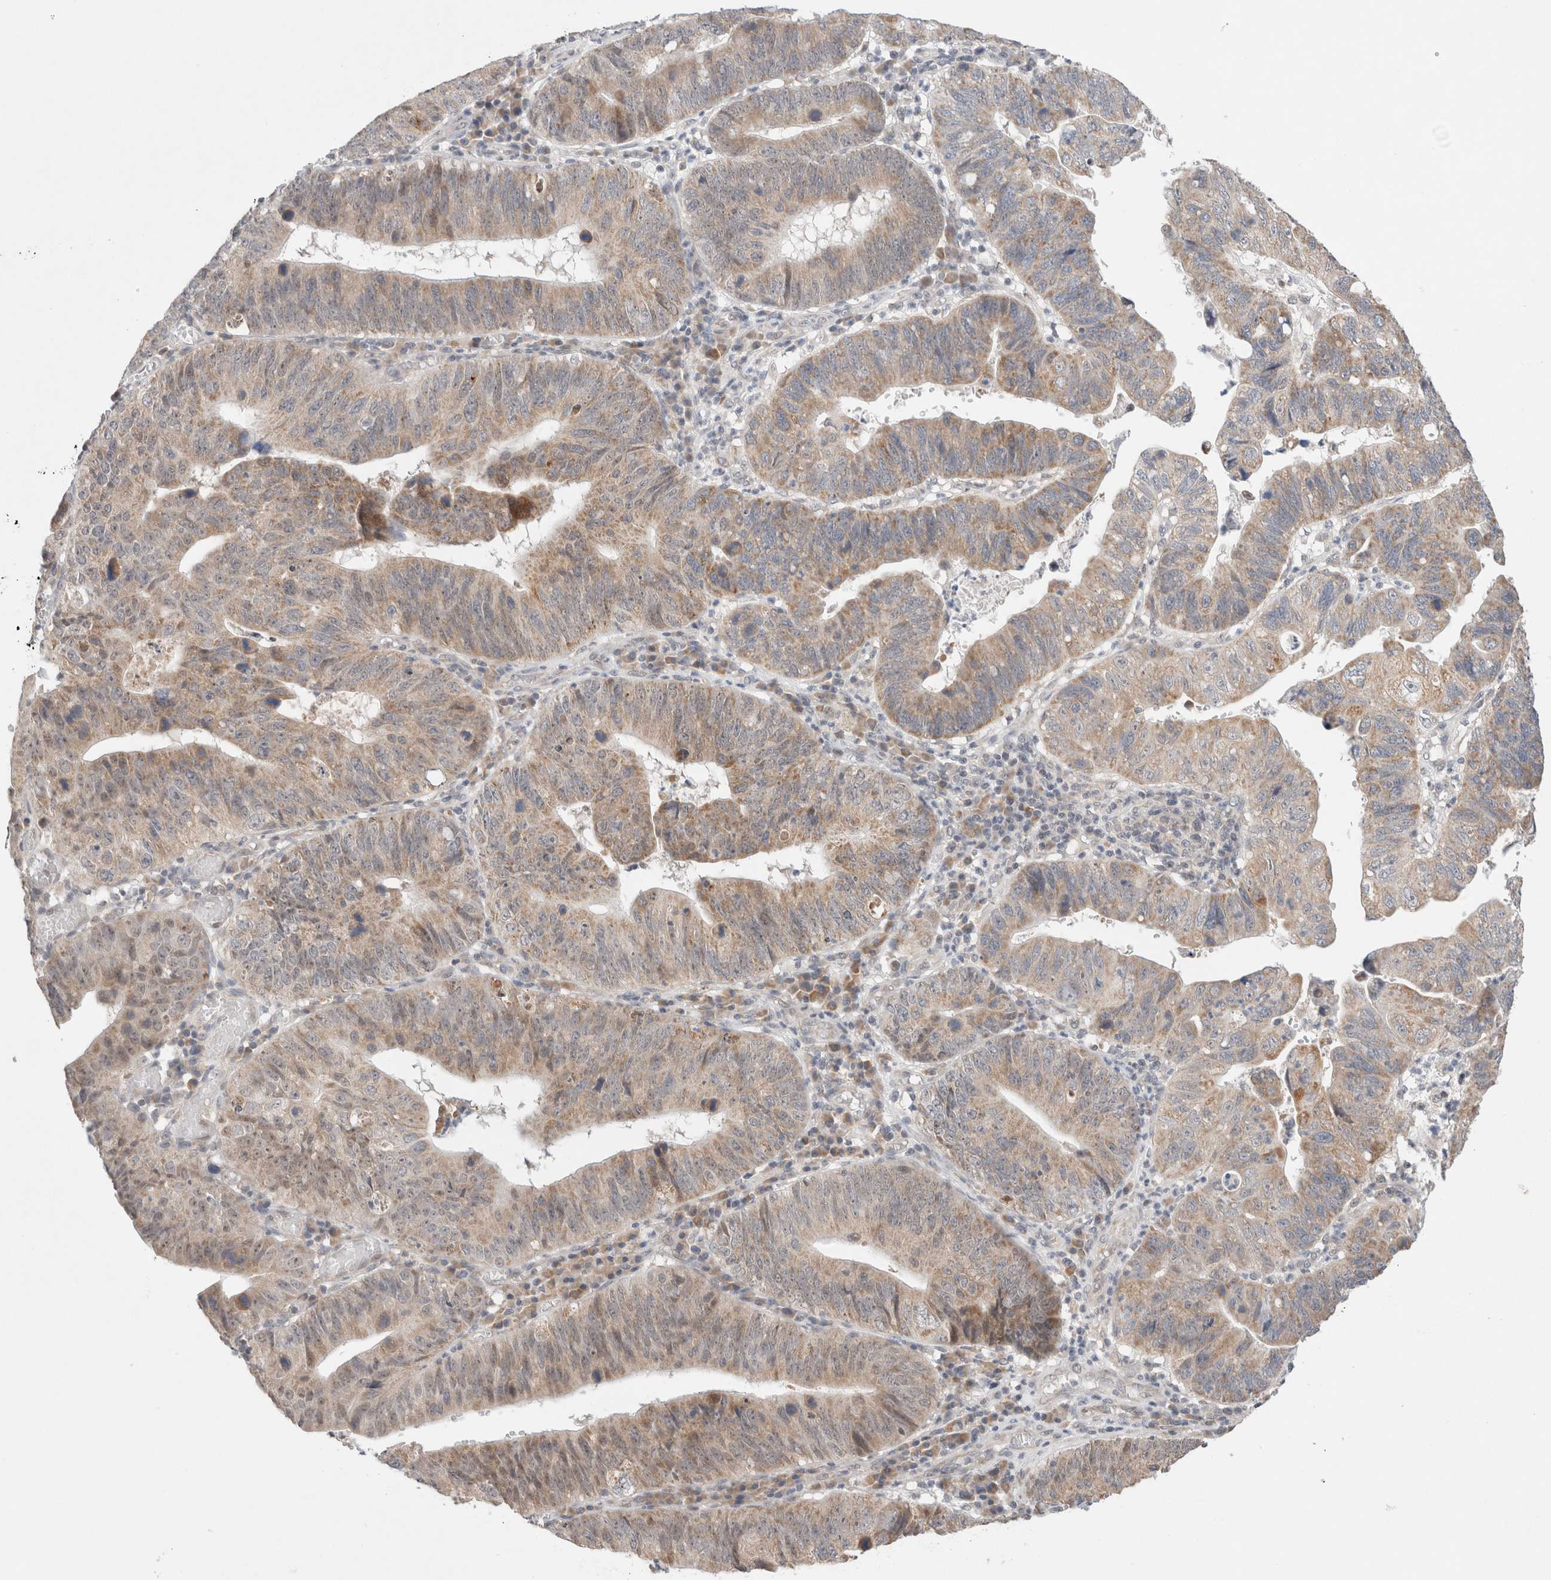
{"staining": {"intensity": "weak", "quantity": ">75%", "location": "cytoplasmic/membranous,nuclear"}, "tissue": "stomach cancer", "cell_type": "Tumor cells", "image_type": "cancer", "snomed": [{"axis": "morphology", "description": "Adenocarcinoma, NOS"}, {"axis": "topography", "description": "Stomach"}], "caption": "The photomicrograph reveals staining of stomach cancer (adenocarcinoma), revealing weak cytoplasmic/membranous and nuclear protein positivity (brown color) within tumor cells.", "gene": "ERI3", "patient": {"sex": "male", "age": 59}}